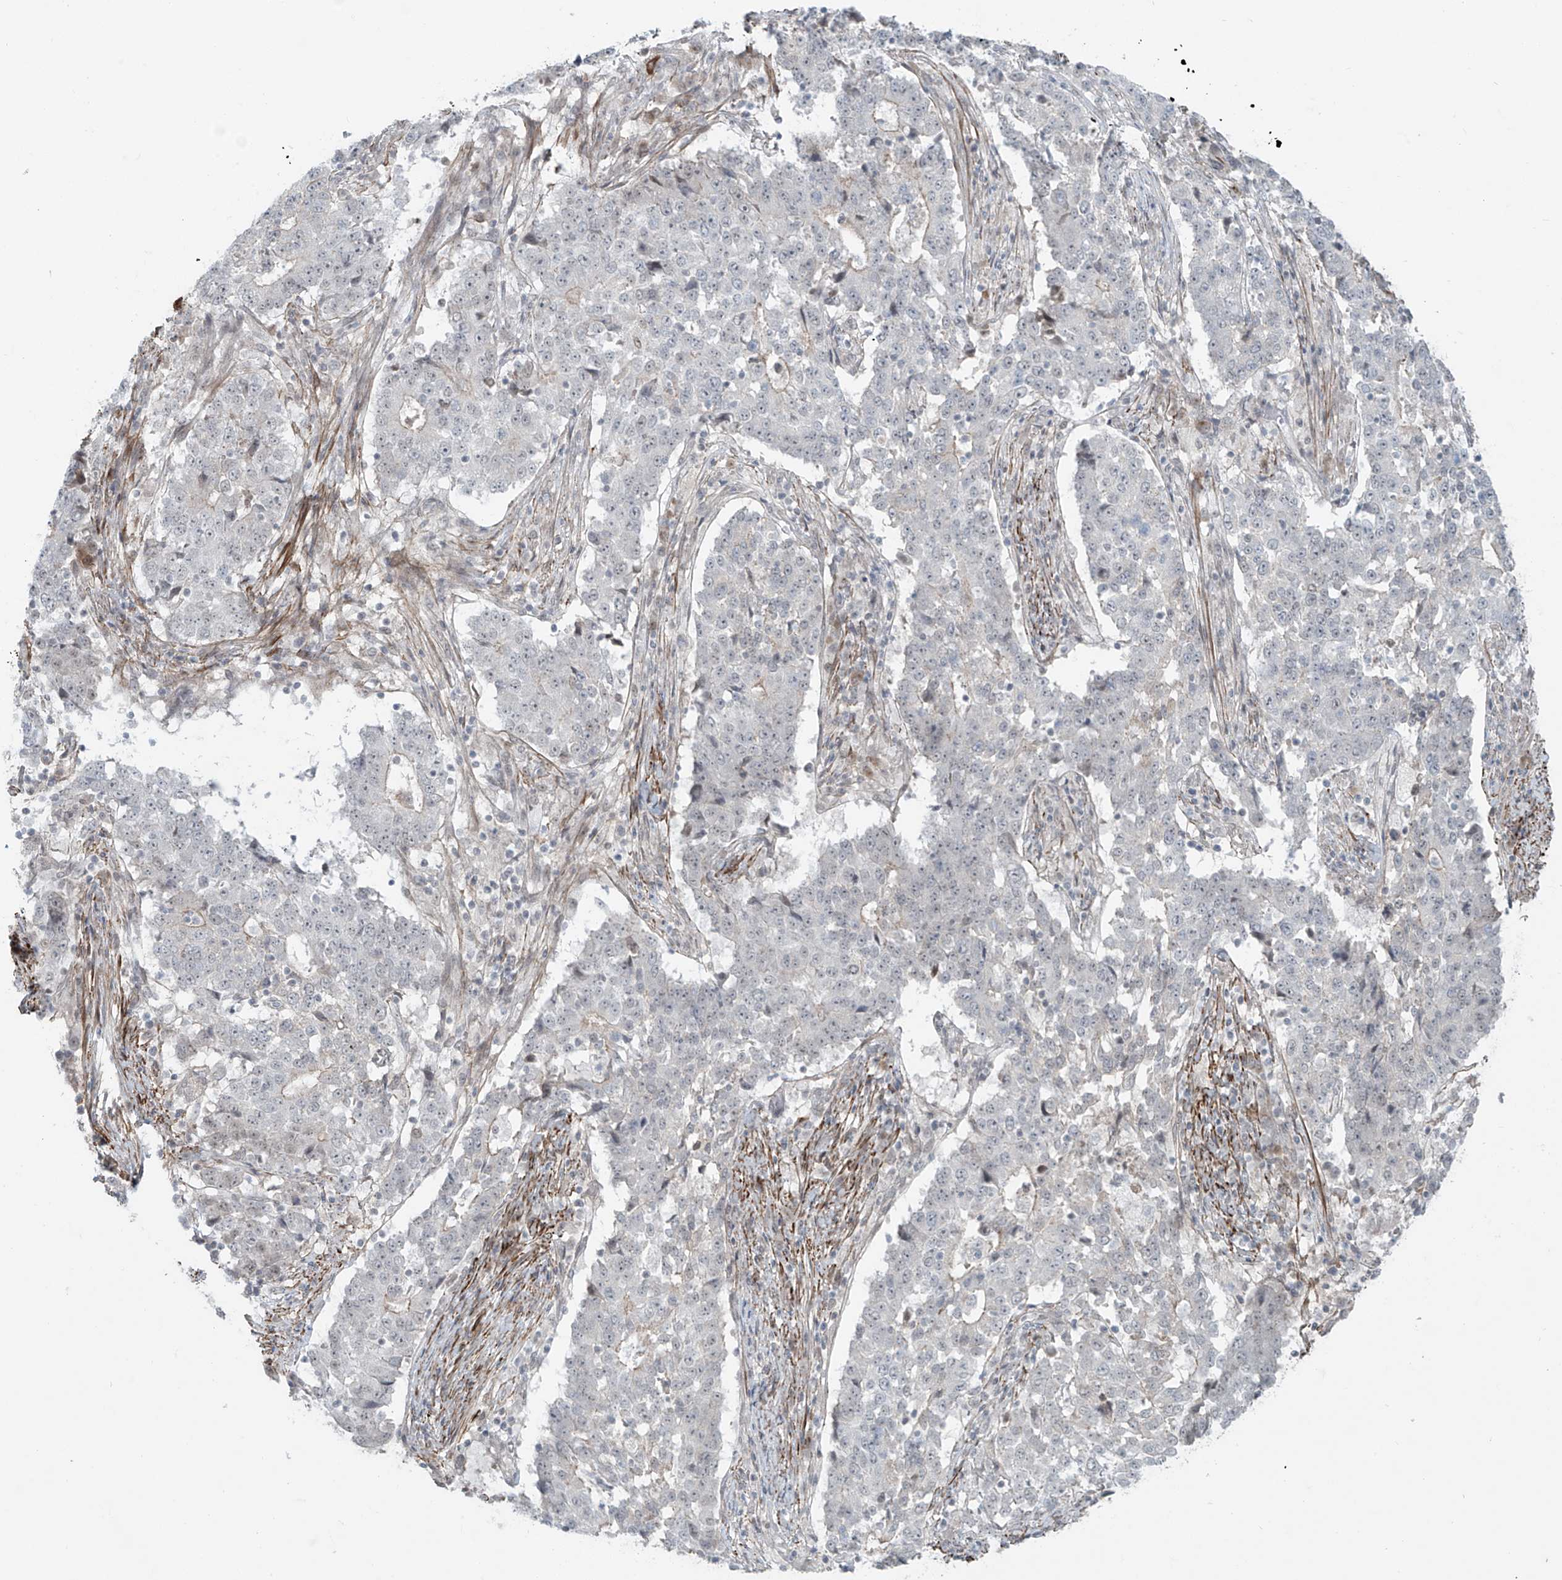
{"staining": {"intensity": "negative", "quantity": "none", "location": "none"}, "tissue": "stomach cancer", "cell_type": "Tumor cells", "image_type": "cancer", "snomed": [{"axis": "morphology", "description": "Adenocarcinoma, NOS"}, {"axis": "topography", "description": "Stomach"}], "caption": "DAB (3,3'-diaminobenzidine) immunohistochemical staining of stomach adenocarcinoma reveals no significant positivity in tumor cells.", "gene": "RASGEF1A", "patient": {"sex": "male", "age": 59}}